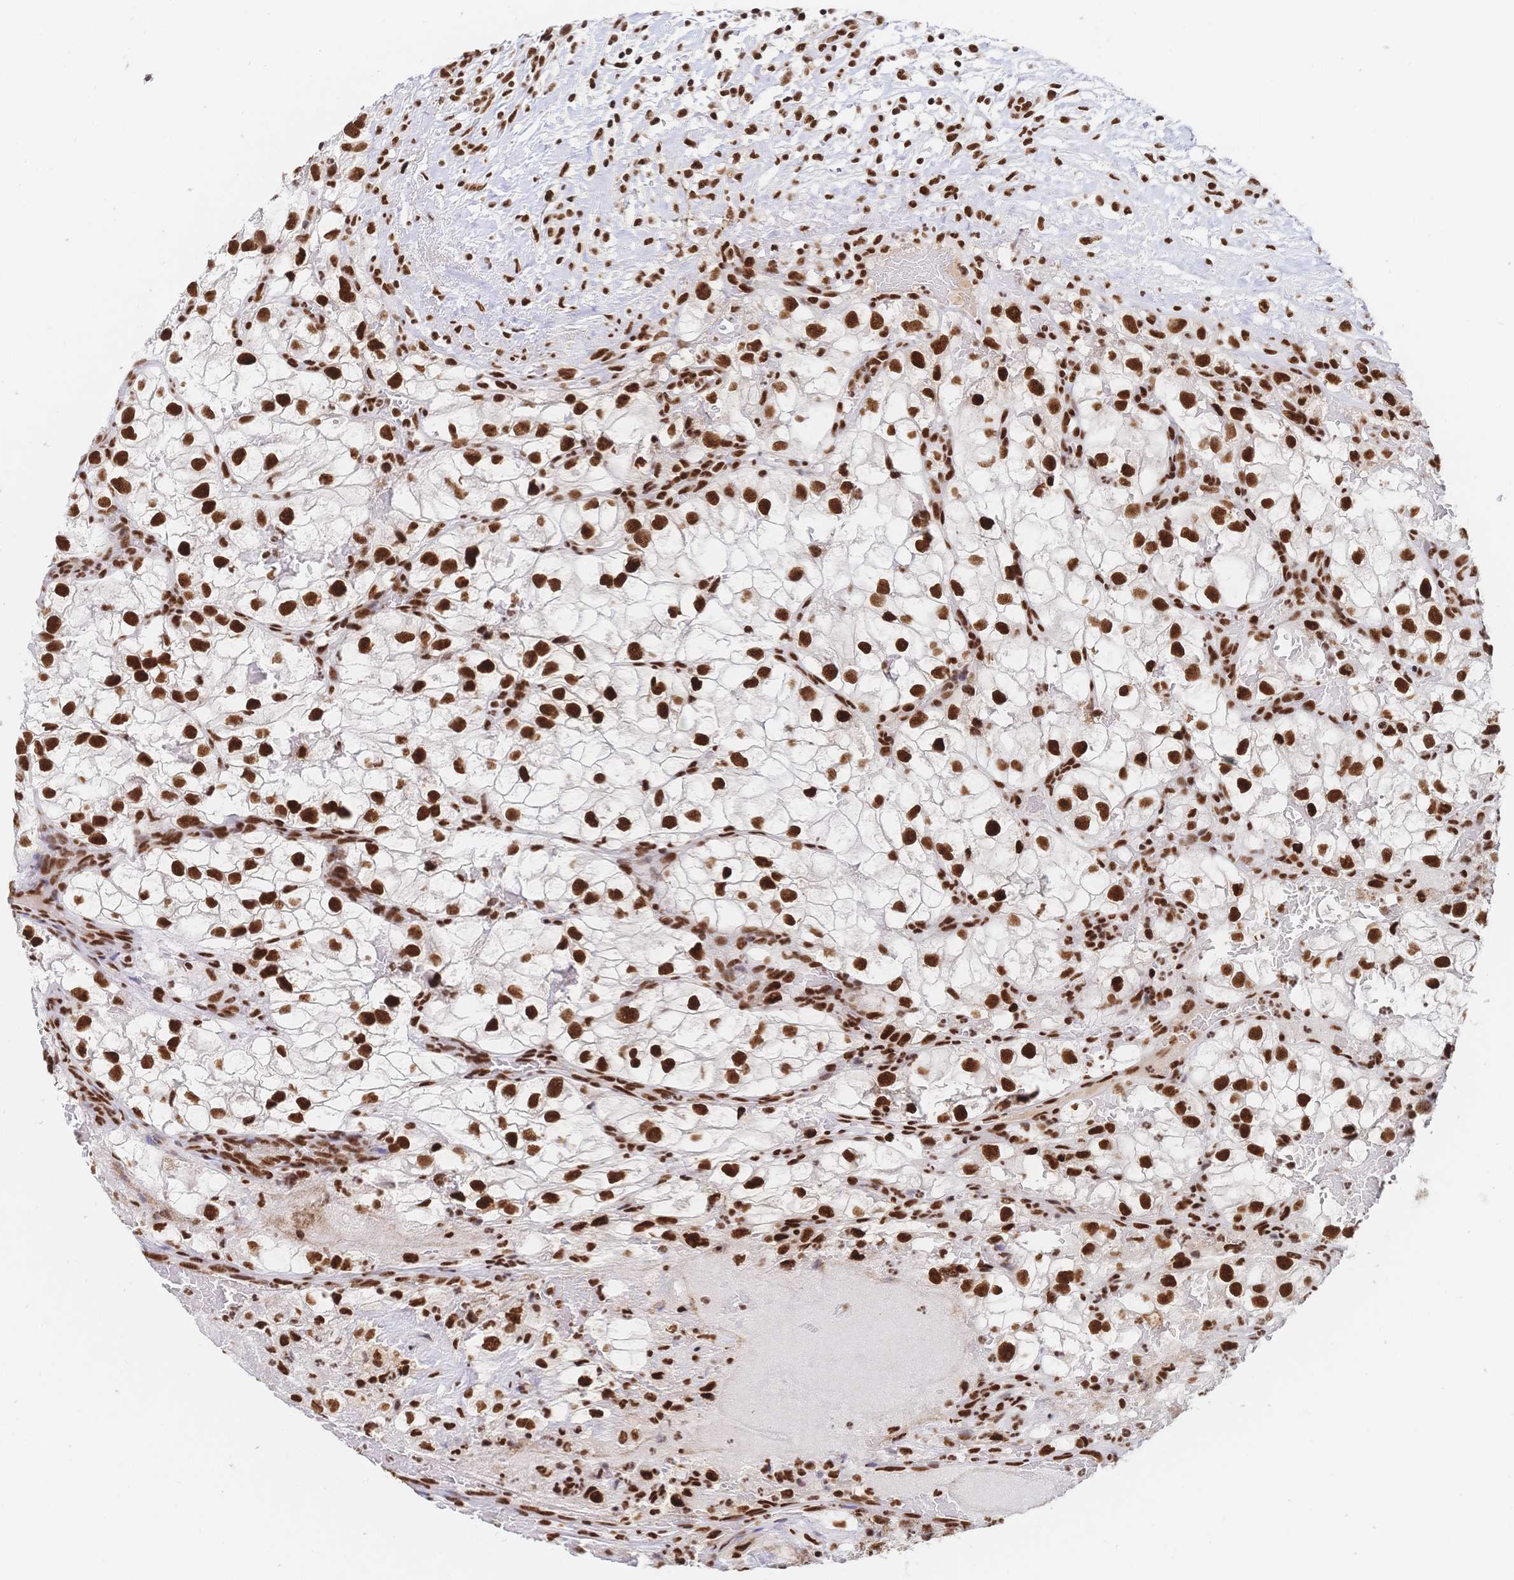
{"staining": {"intensity": "strong", "quantity": ">75%", "location": "nuclear"}, "tissue": "renal cancer", "cell_type": "Tumor cells", "image_type": "cancer", "snomed": [{"axis": "morphology", "description": "Adenocarcinoma, NOS"}, {"axis": "topography", "description": "Kidney"}], "caption": "Immunohistochemistry of renal cancer (adenocarcinoma) displays high levels of strong nuclear positivity in approximately >75% of tumor cells.", "gene": "SRSF1", "patient": {"sex": "male", "age": 59}}